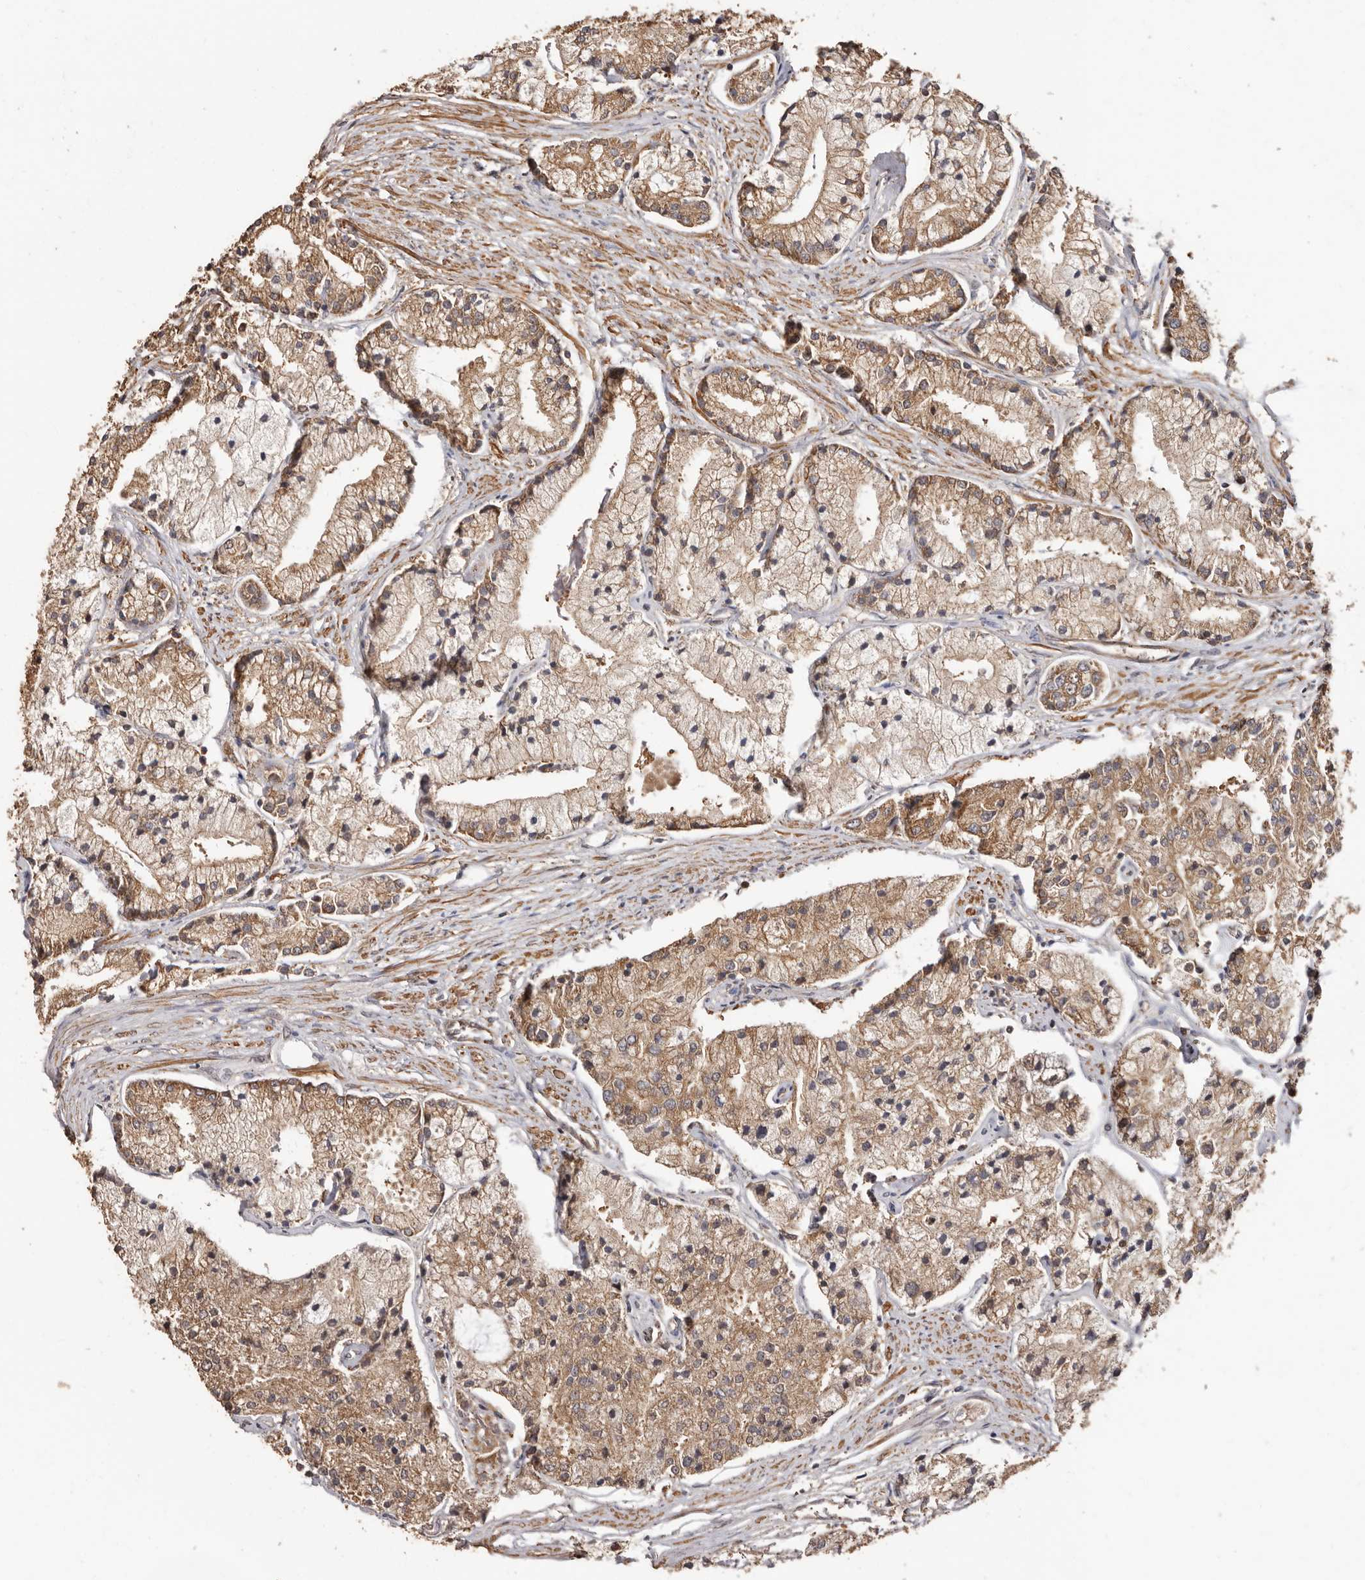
{"staining": {"intensity": "moderate", "quantity": ">75%", "location": "cytoplasmic/membranous"}, "tissue": "prostate cancer", "cell_type": "Tumor cells", "image_type": "cancer", "snomed": [{"axis": "morphology", "description": "Adenocarcinoma, High grade"}, {"axis": "topography", "description": "Prostate"}], "caption": "Immunohistochemistry (IHC) of human high-grade adenocarcinoma (prostate) reveals medium levels of moderate cytoplasmic/membranous expression in about >75% of tumor cells.", "gene": "COQ8B", "patient": {"sex": "male", "age": 50}}